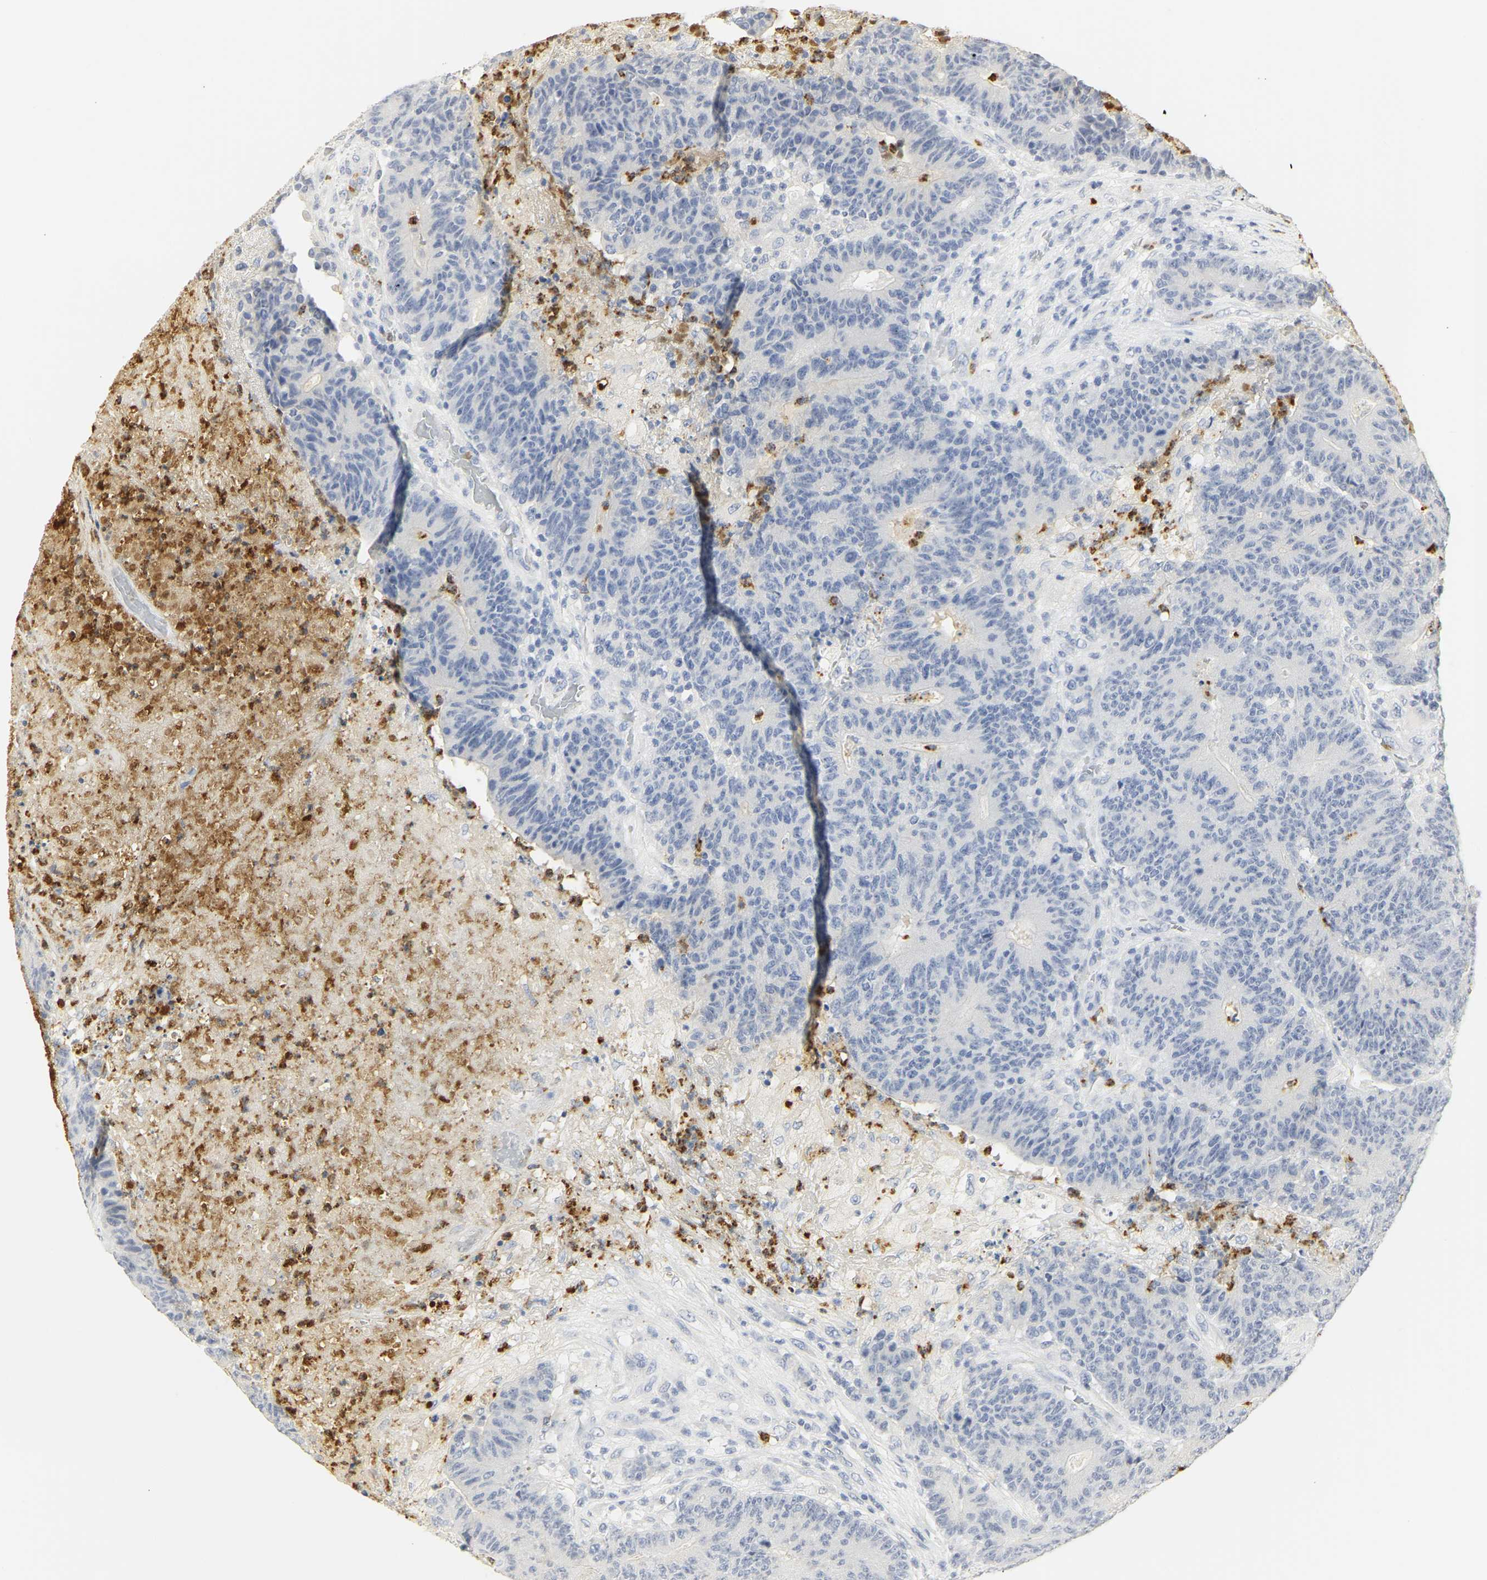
{"staining": {"intensity": "negative", "quantity": "none", "location": "none"}, "tissue": "colorectal cancer", "cell_type": "Tumor cells", "image_type": "cancer", "snomed": [{"axis": "morphology", "description": "Normal tissue, NOS"}, {"axis": "morphology", "description": "Adenocarcinoma, NOS"}, {"axis": "topography", "description": "Colon"}], "caption": "This is a image of IHC staining of colorectal adenocarcinoma, which shows no positivity in tumor cells.", "gene": "MPO", "patient": {"sex": "female", "age": 75}}